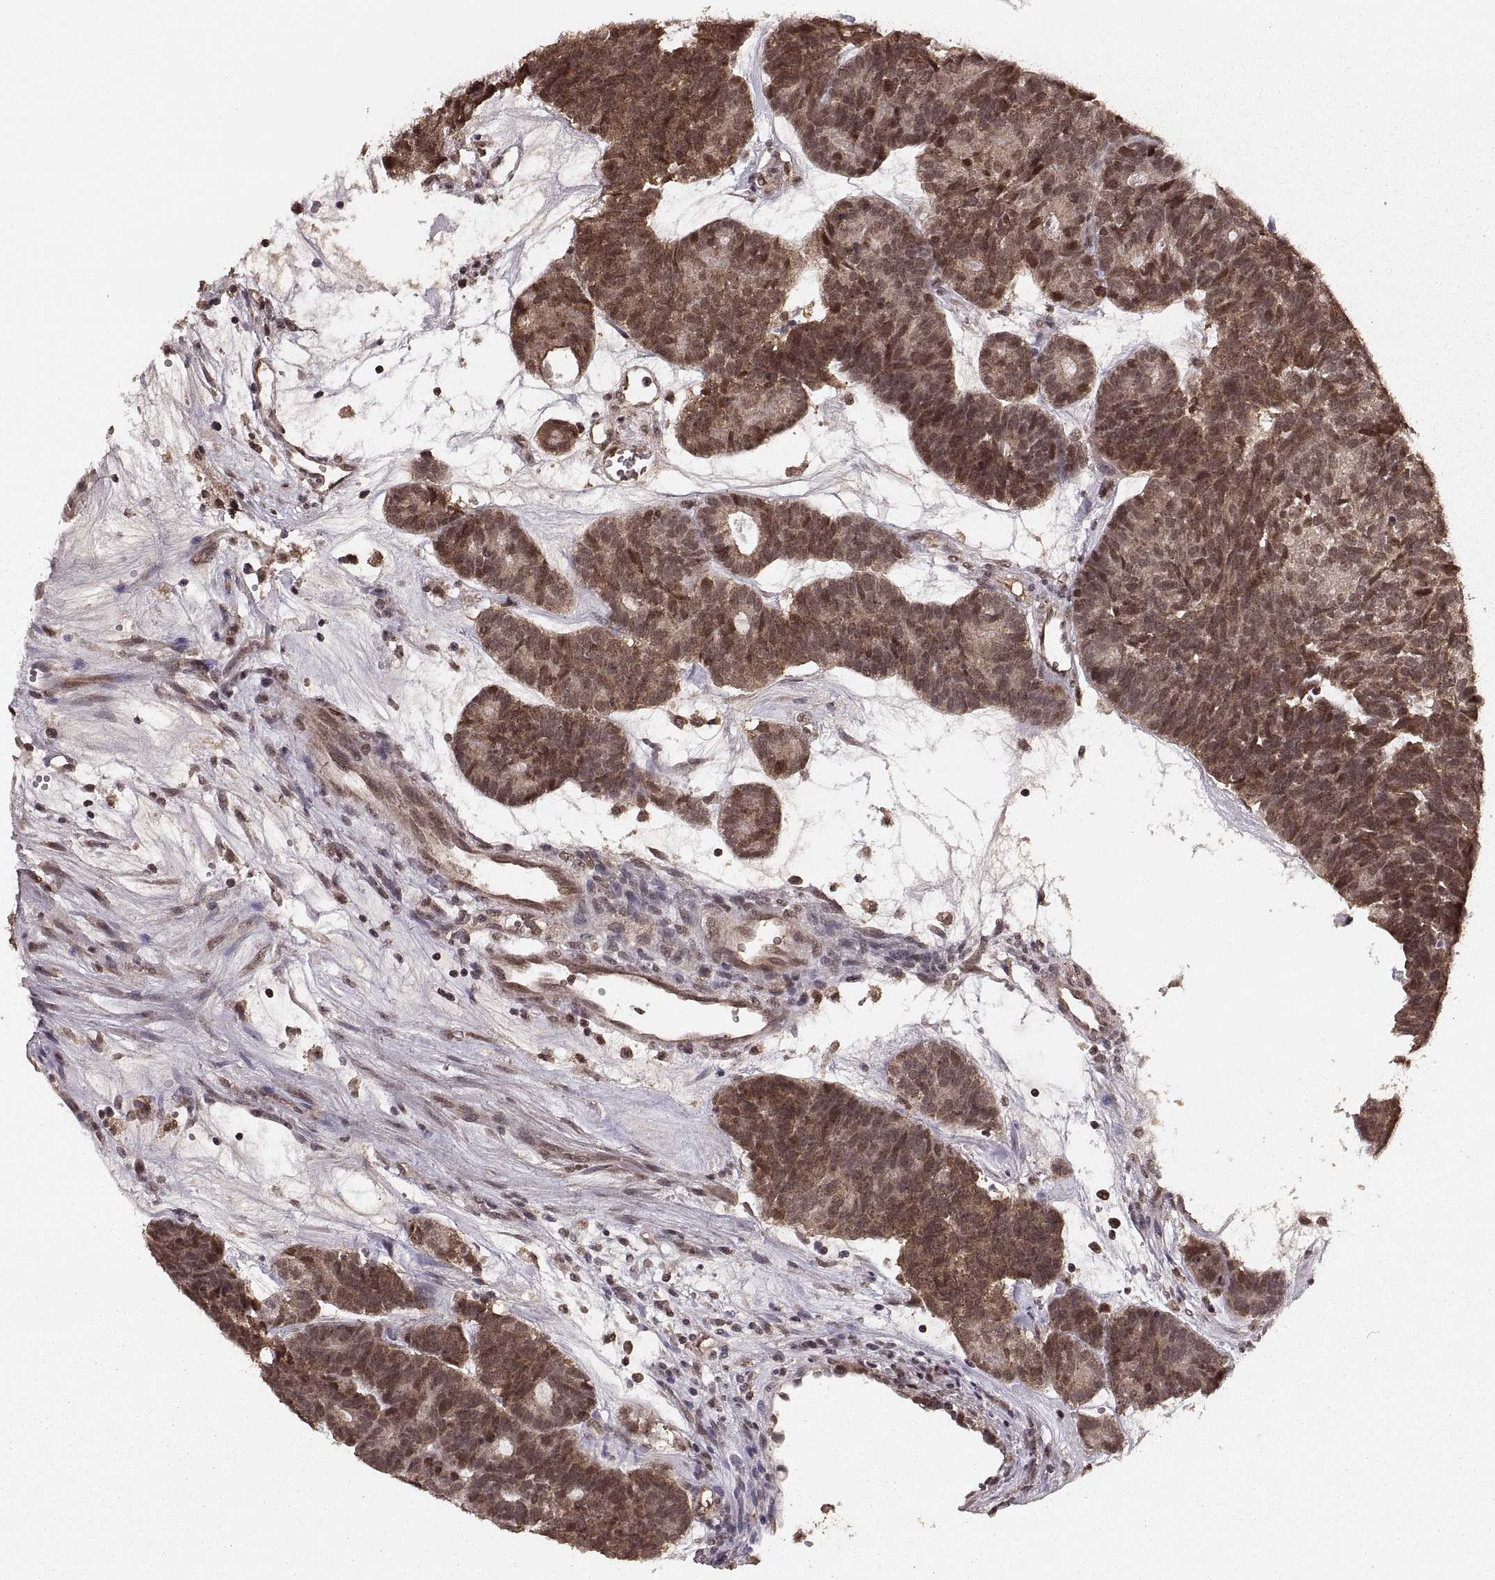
{"staining": {"intensity": "moderate", "quantity": ">75%", "location": "cytoplasmic/membranous,nuclear"}, "tissue": "head and neck cancer", "cell_type": "Tumor cells", "image_type": "cancer", "snomed": [{"axis": "morphology", "description": "Adenocarcinoma, NOS"}, {"axis": "topography", "description": "Head-Neck"}], "caption": "Human head and neck cancer stained with a brown dye displays moderate cytoplasmic/membranous and nuclear positive positivity in approximately >75% of tumor cells.", "gene": "RFT1", "patient": {"sex": "female", "age": 81}}